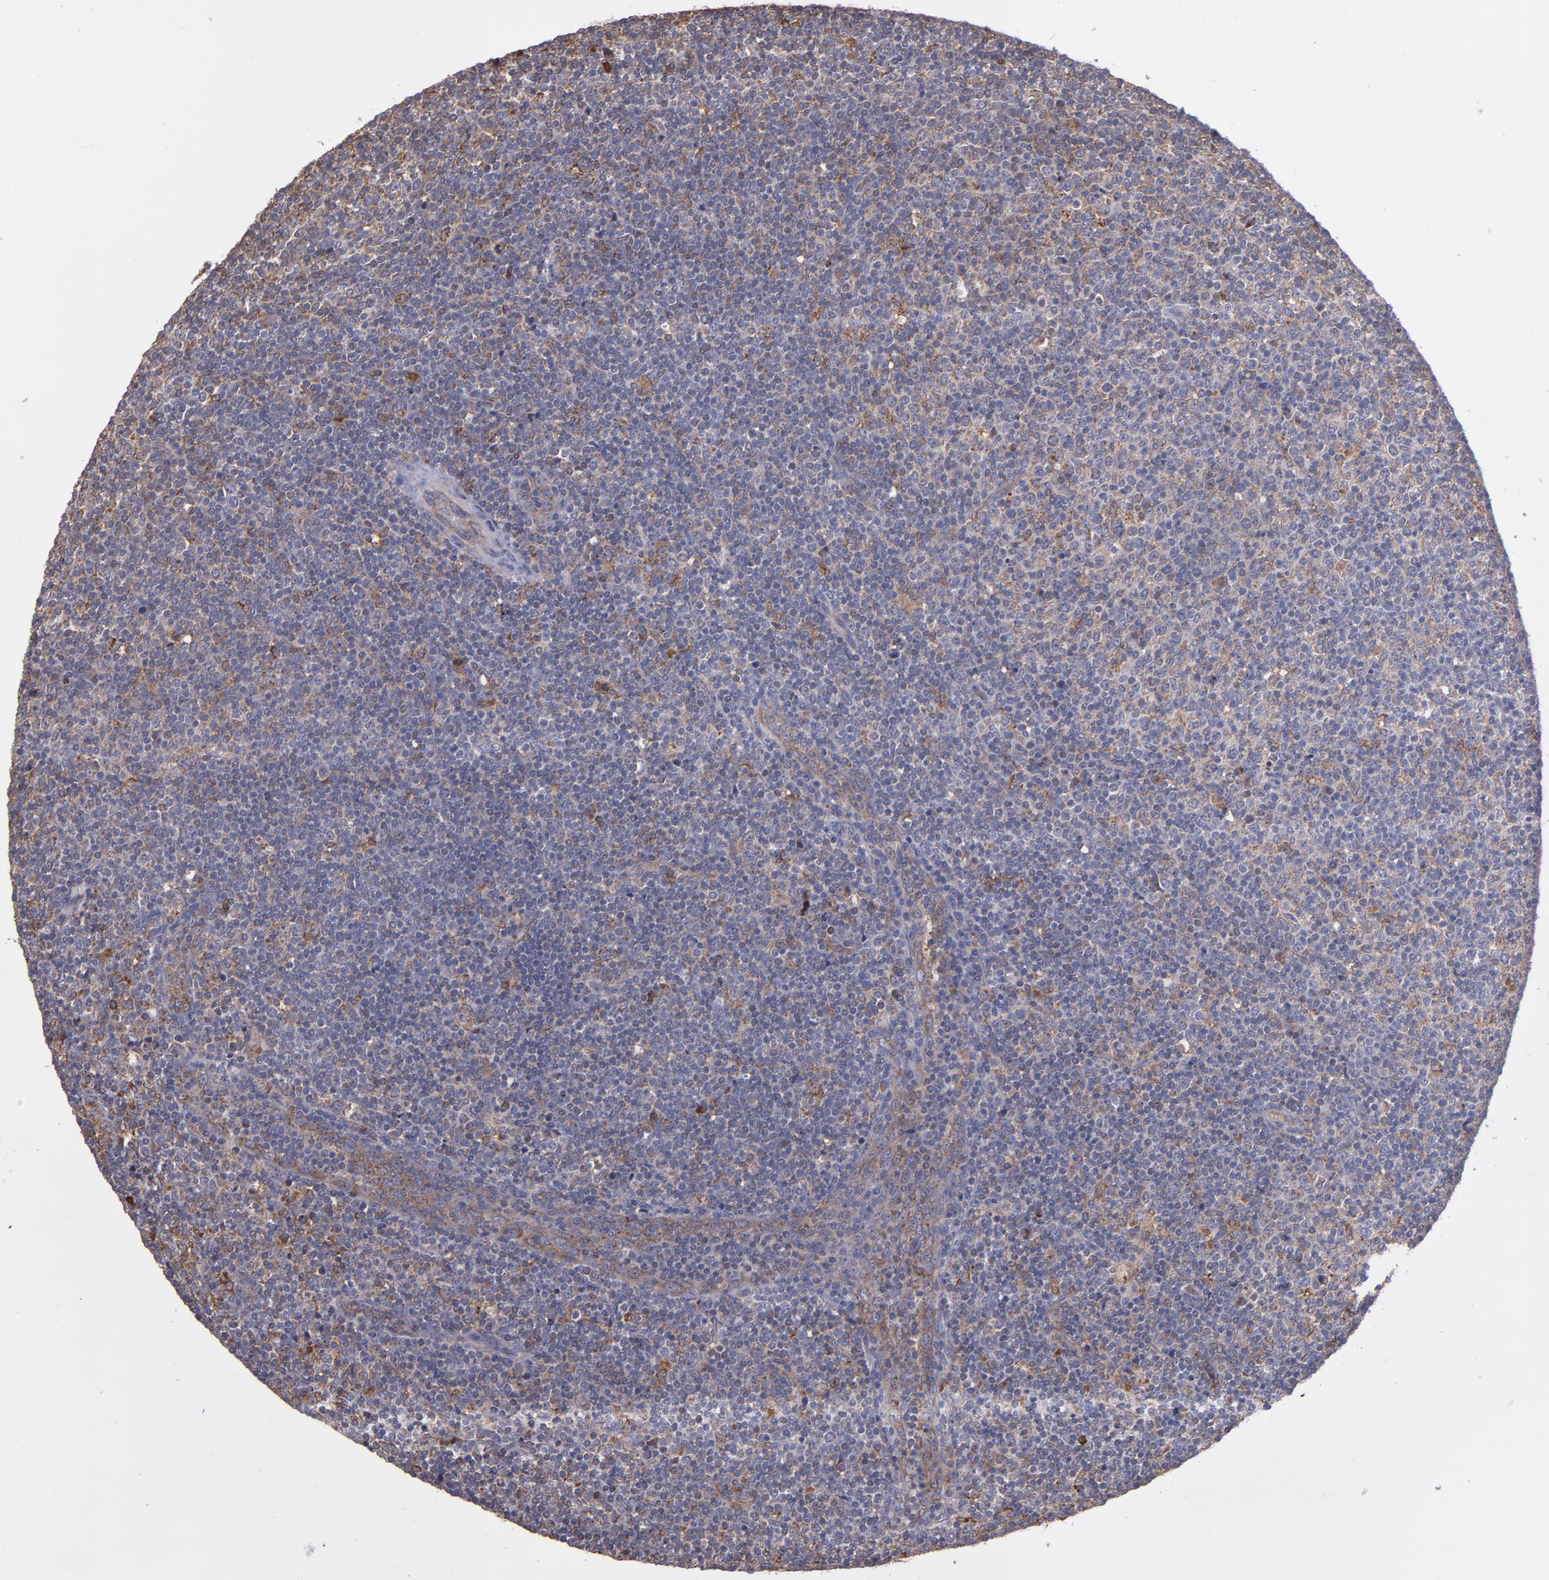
{"staining": {"intensity": "moderate", "quantity": "<25%", "location": "cytoplasmic/membranous"}, "tissue": "lymphoma", "cell_type": "Tumor cells", "image_type": "cancer", "snomed": [{"axis": "morphology", "description": "Malignant lymphoma, non-Hodgkin's type, Low grade"}, {"axis": "topography", "description": "Lymph node"}], "caption": "A histopathology image of human low-grade malignant lymphoma, non-Hodgkin's type stained for a protein demonstrates moderate cytoplasmic/membranous brown staining in tumor cells.", "gene": "IFIH1", "patient": {"sex": "male", "age": 70}}